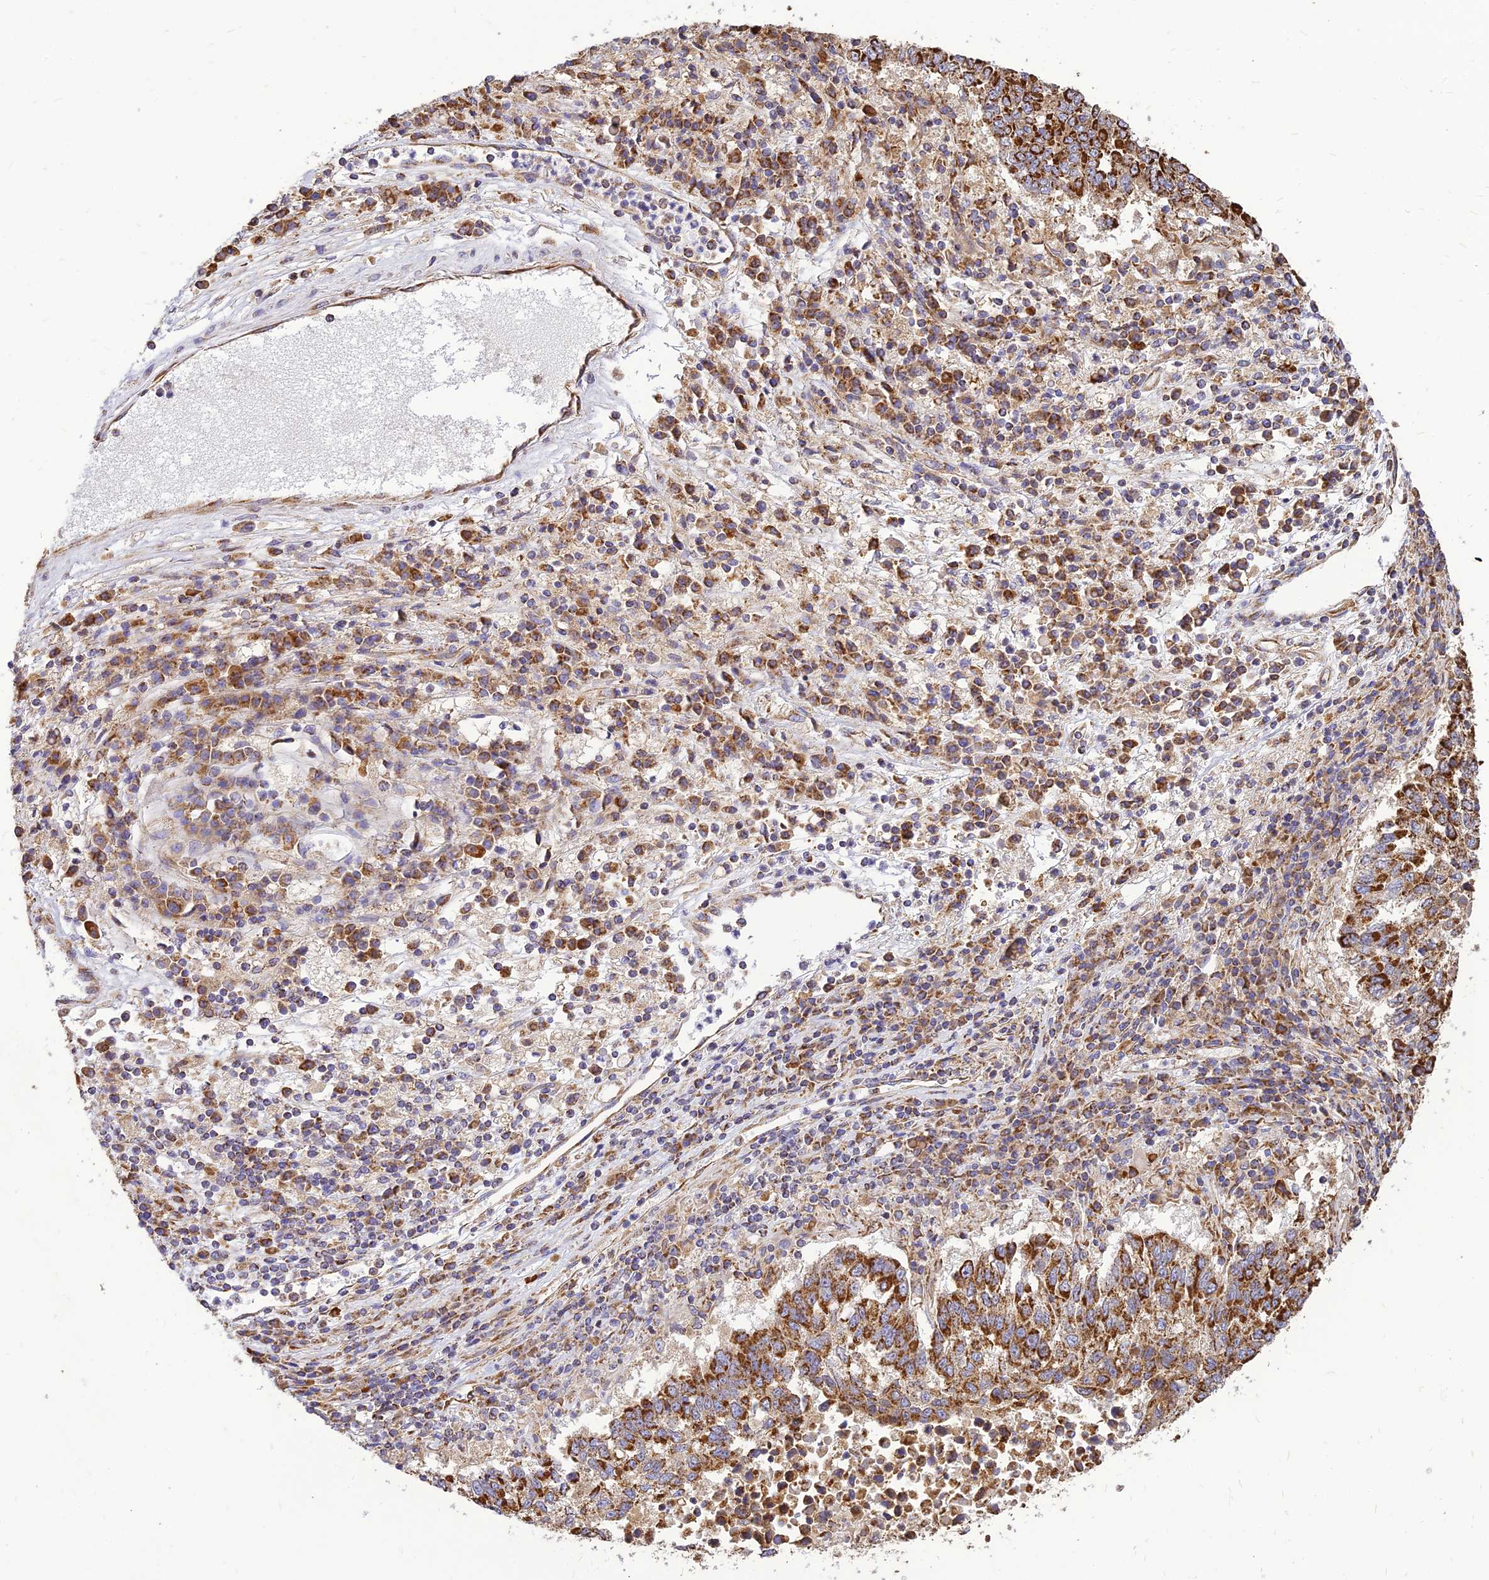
{"staining": {"intensity": "strong", "quantity": ">75%", "location": "cytoplasmic/membranous"}, "tissue": "lung cancer", "cell_type": "Tumor cells", "image_type": "cancer", "snomed": [{"axis": "morphology", "description": "Squamous cell carcinoma, NOS"}, {"axis": "topography", "description": "Lung"}], "caption": "A micrograph of human lung cancer (squamous cell carcinoma) stained for a protein exhibits strong cytoplasmic/membranous brown staining in tumor cells.", "gene": "THUMPD2", "patient": {"sex": "male", "age": 73}}